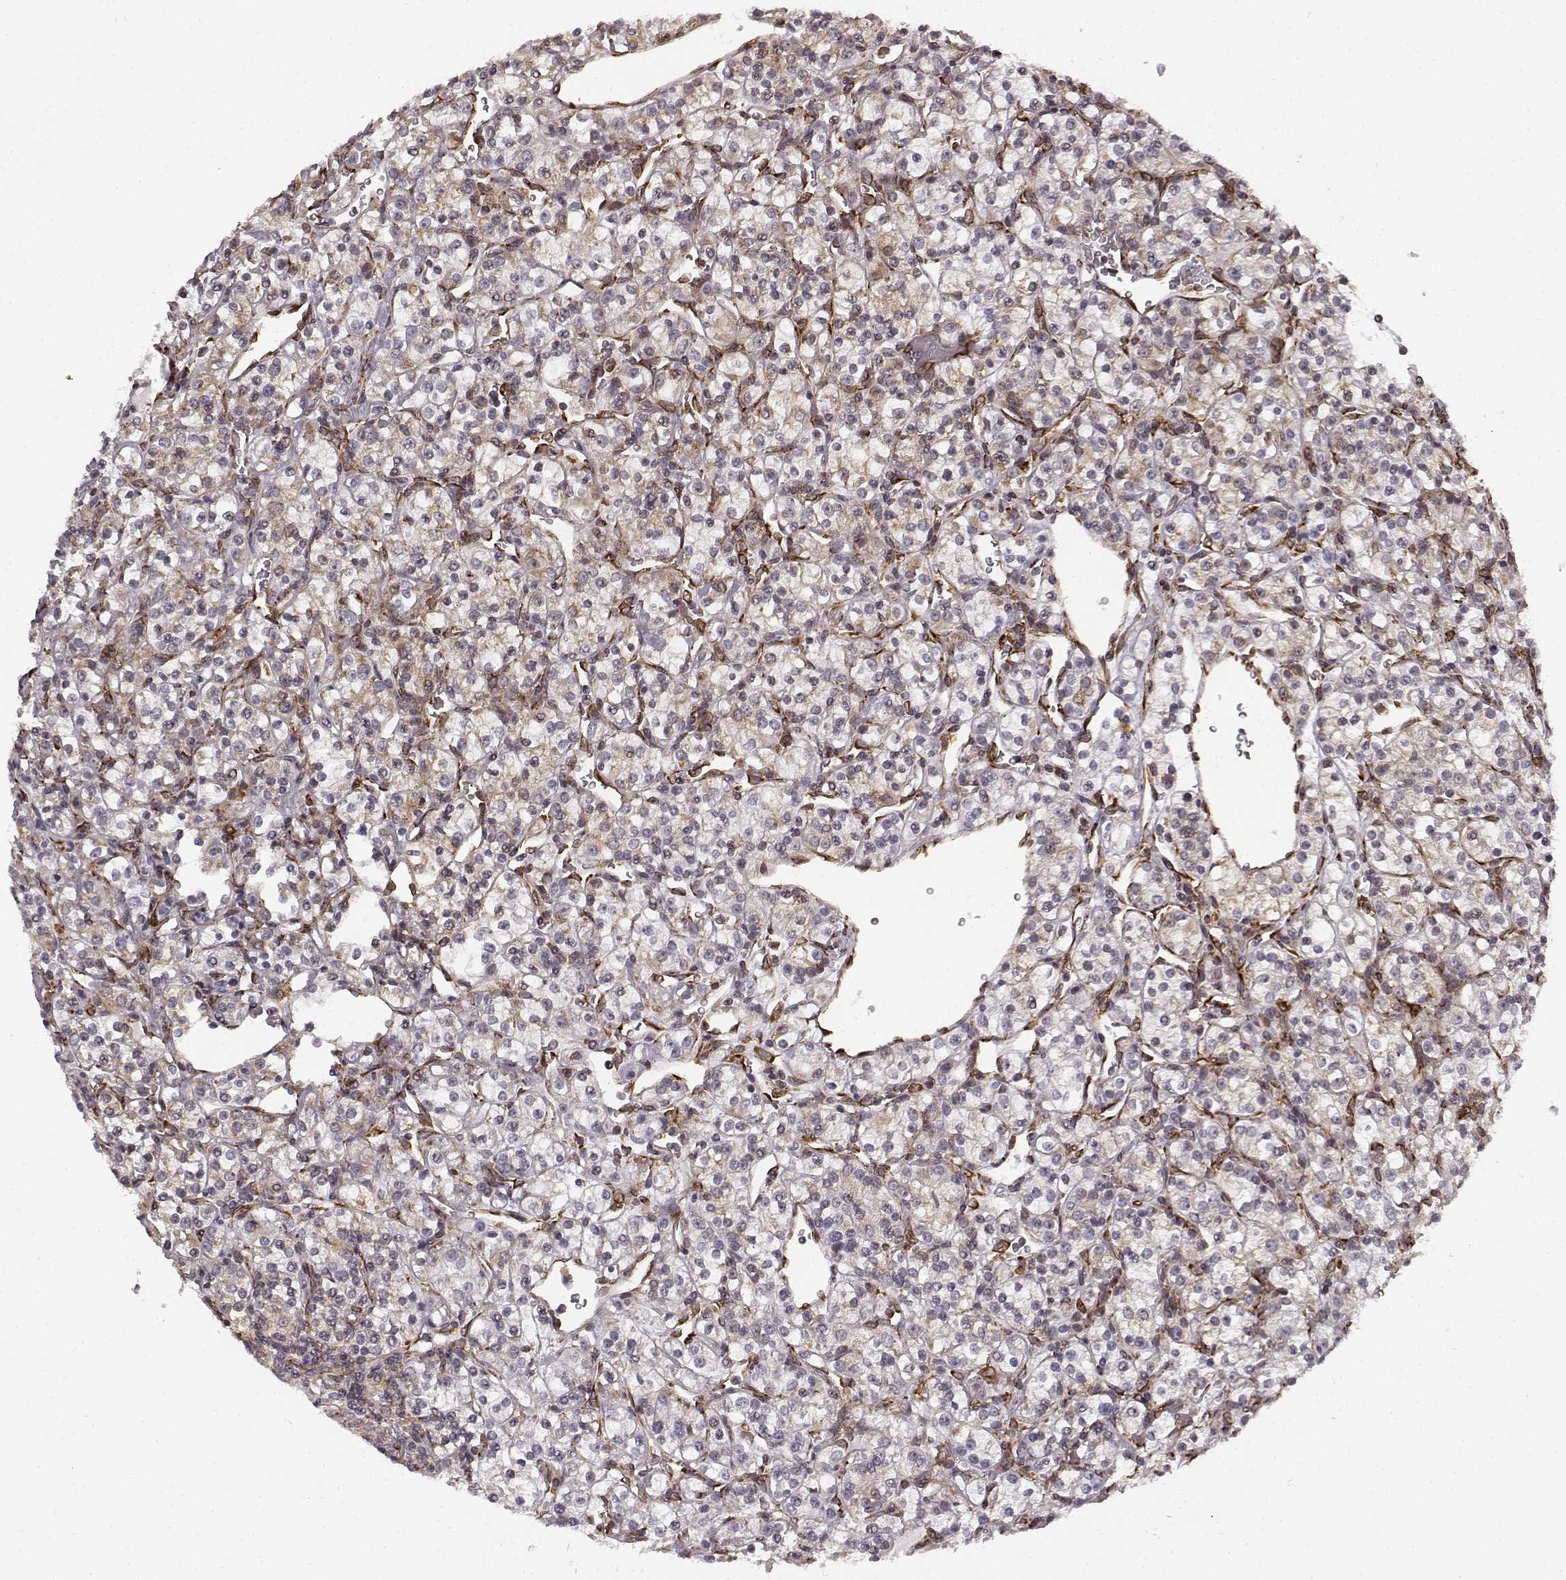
{"staining": {"intensity": "negative", "quantity": "none", "location": "none"}, "tissue": "renal cancer", "cell_type": "Tumor cells", "image_type": "cancer", "snomed": [{"axis": "morphology", "description": "Adenocarcinoma, NOS"}, {"axis": "topography", "description": "Kidney"}], "caption": "The photomicrograph displays no staining of tumor cells in renal cancer. Nuclei are stained in blue.", "gene": "TMEM14A", "patient": {"sex": "male", "age": 77}}